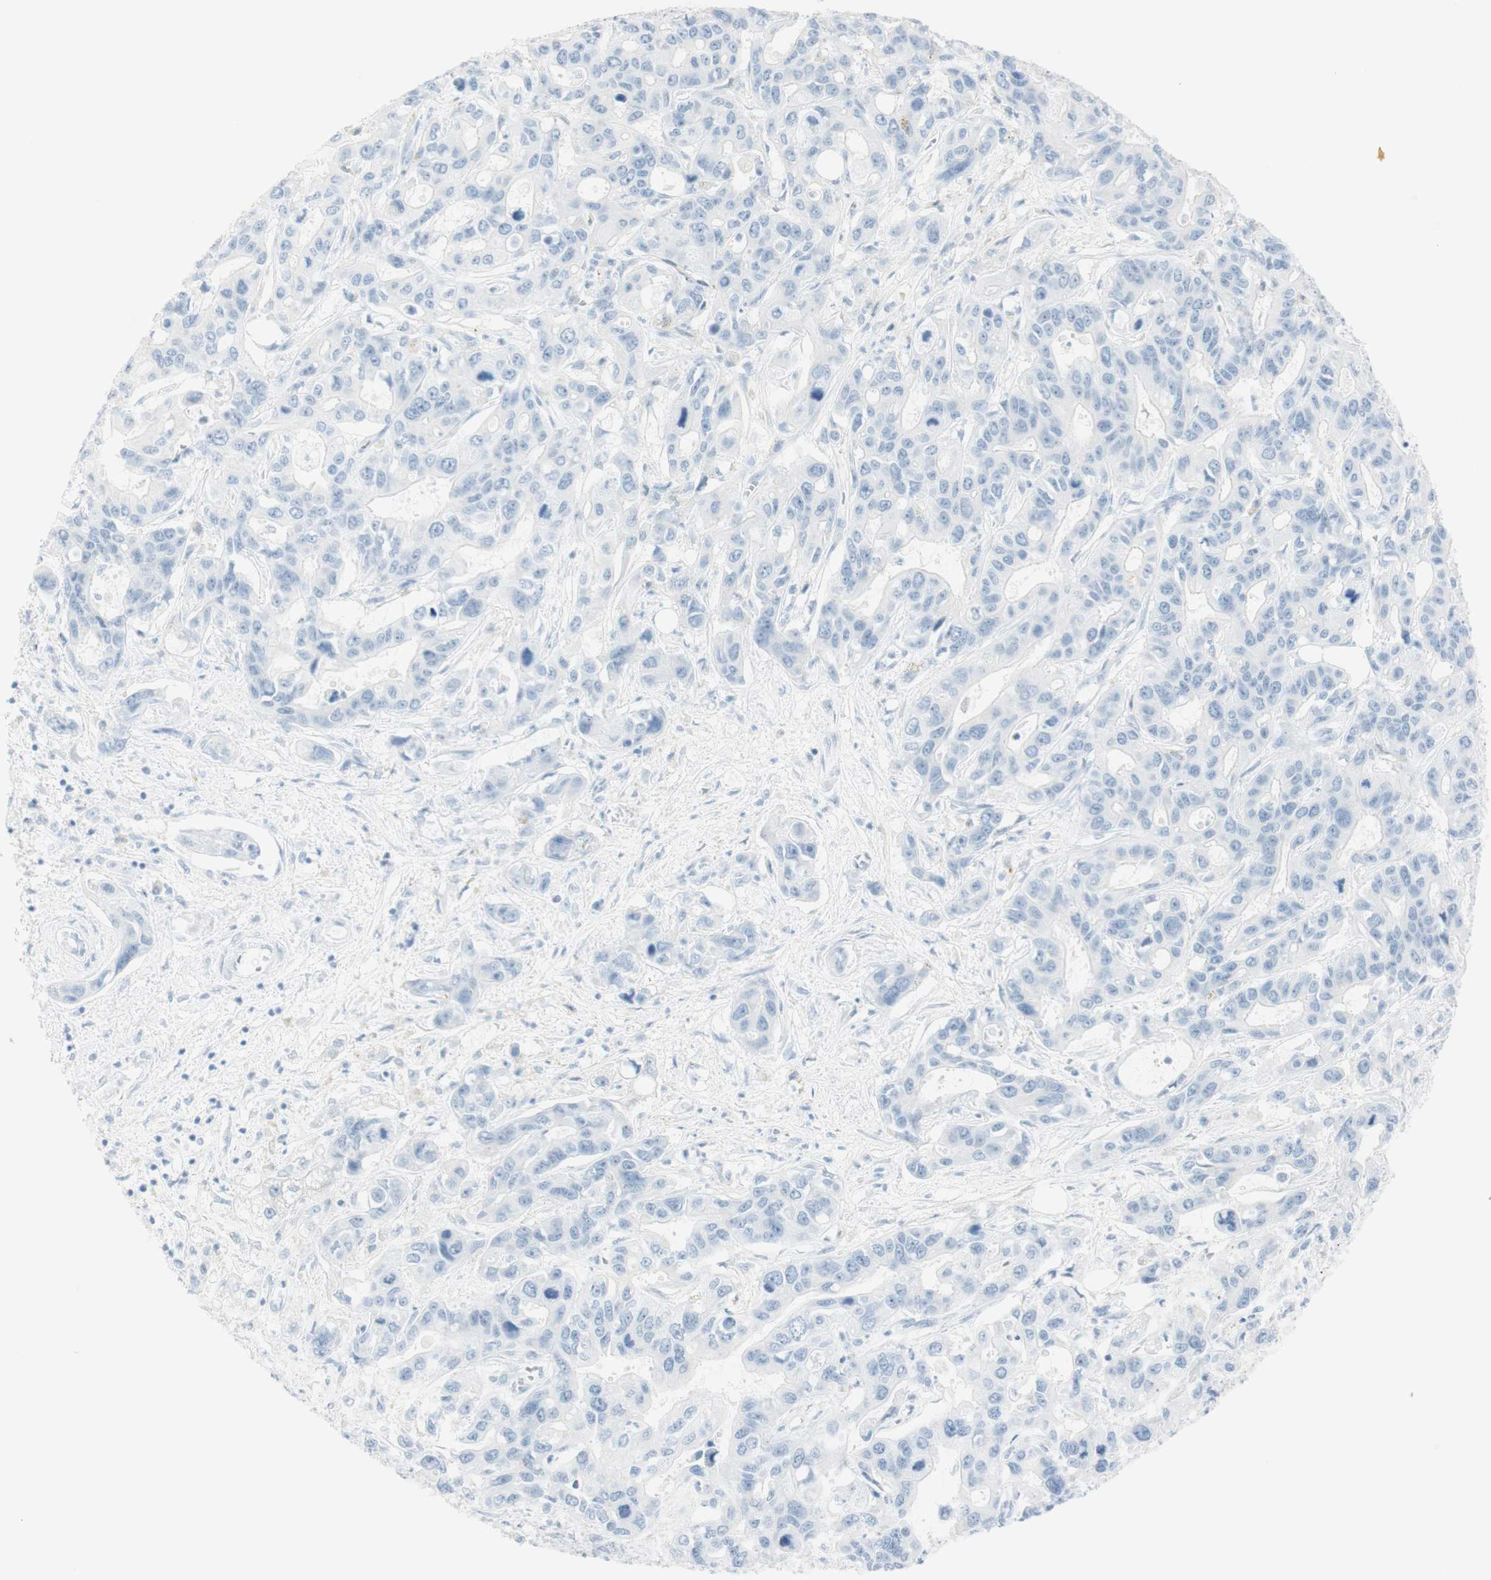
{"staining": {"intensity": "negative", "quantity": "none", "location": "none"}, "tissue": "liver cancer", "cell_type": "Tumor cells", "image_type": "cancer", "snomed": [{"axis": "morphology", "description": "Cholangiocarcinoma"}, {"axis": "topography", "description": "Liver"}], "caption": "High power microscopy micrograph of an immunohistochemistry (IHC) micrograph of liver cholangiocarcinoma, revealing no significant expression in tumor cells.", "gene": "NAPSA", "patient": {"sex": "female", "age": 65}}